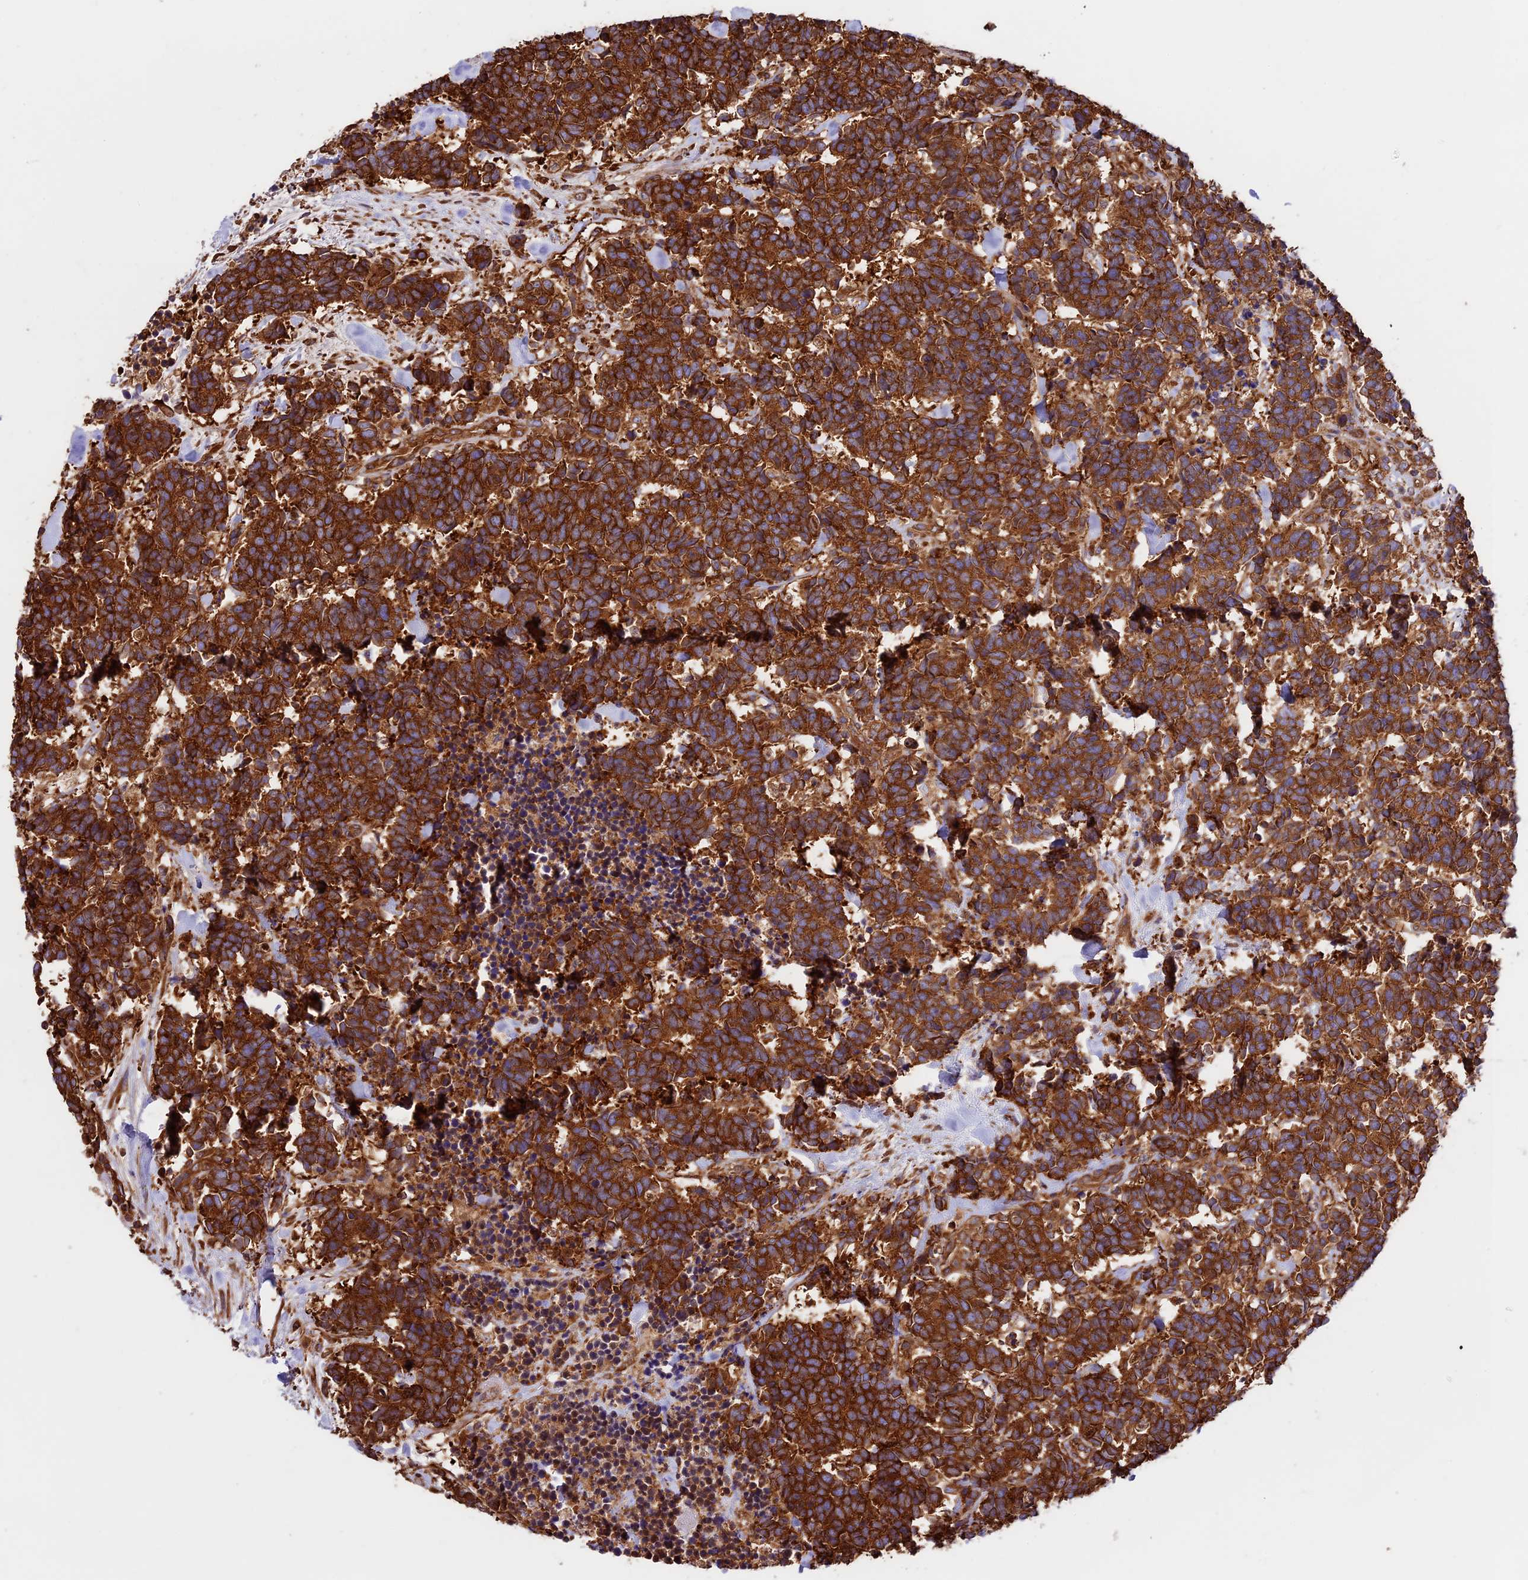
{"staining": {"intensity": "strong", "quantity": ">75%", "location": "cytoplasmic/membranous"}, "tissue": "carcinoid", "cell_type": "Tumor cells", "image_type": "cancer", "snomed": [{"axis": "morphology", "description": "Carcinoma, NOS"}, {"axis": "morphology", "description": "Carcinoid, malignant, NOS"}, {"axis": "topography", "description": "Prostate"}], "caption": "IHC image of neoplastic tissue: human carcinoid (malignant) stained using immunohistochemistry (IHC) demonstrates high levels of strong protein expression localized specifically in the cytoplasmic/membranous of tumor cells, appearing as a cytoplasmic/membranous brown color.", "gene": "KARS1", "patient": {"sex": "male", "age": 57}}